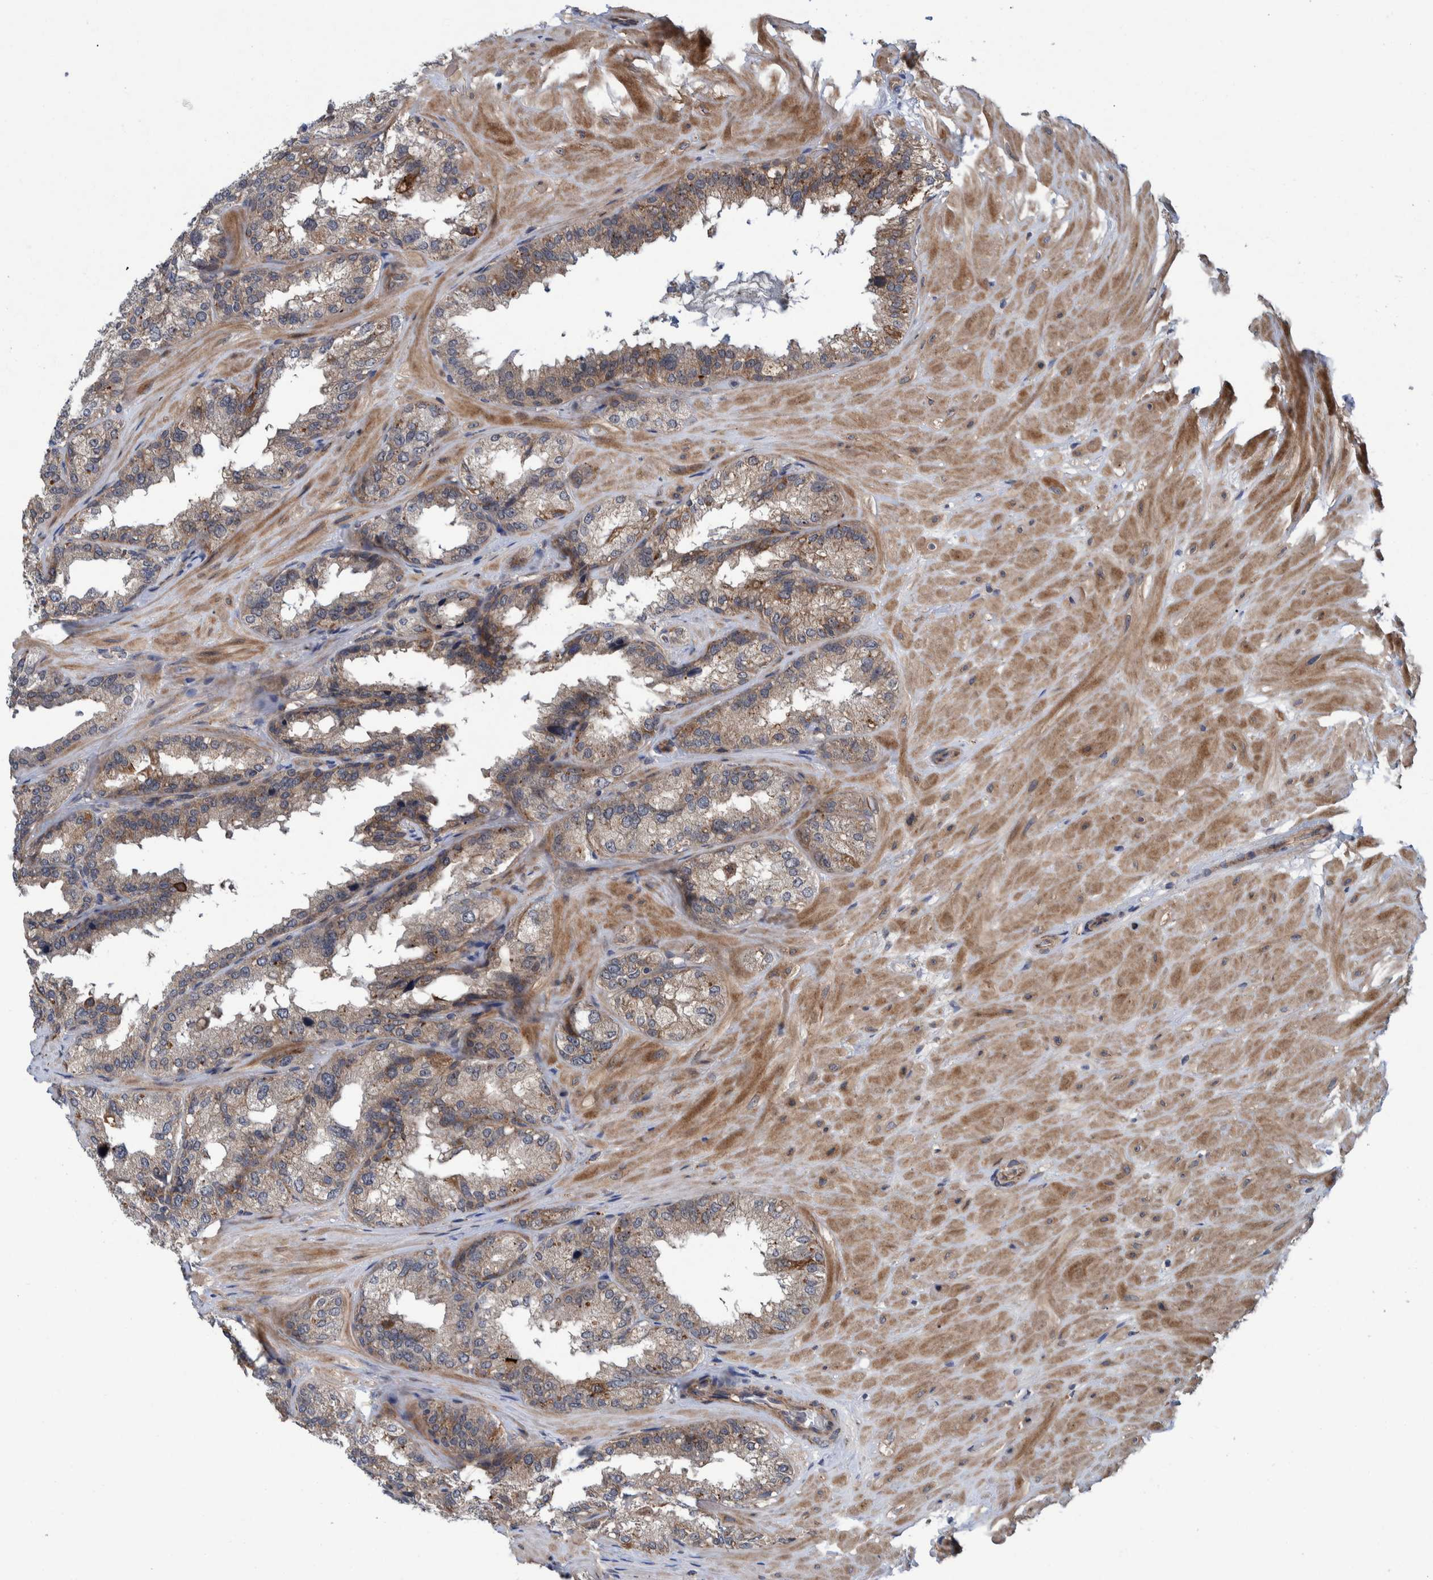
{"staining": {"intensity": "weak", "quantity": ">75%", "location": "cytoplasmic/membranous"}, "tissue": "seminal vesicle", "cell_type": "Glandular cells", "image_type": "normal", "snomed": [{"axis": "morphology", "description": "Normal tissue, NOS"}, {"axis": "topography", "description": "Prostate"}, {"axis": "topography", "description": "Seminal veicle"}], "caption": "The immunohistochemical stain highlights weak cytoplasmic/membranous staining in glandular cells of normal seminal vesicle.", "gene": "ITIH3", "patient": {"sex": "male", "age": 51}}